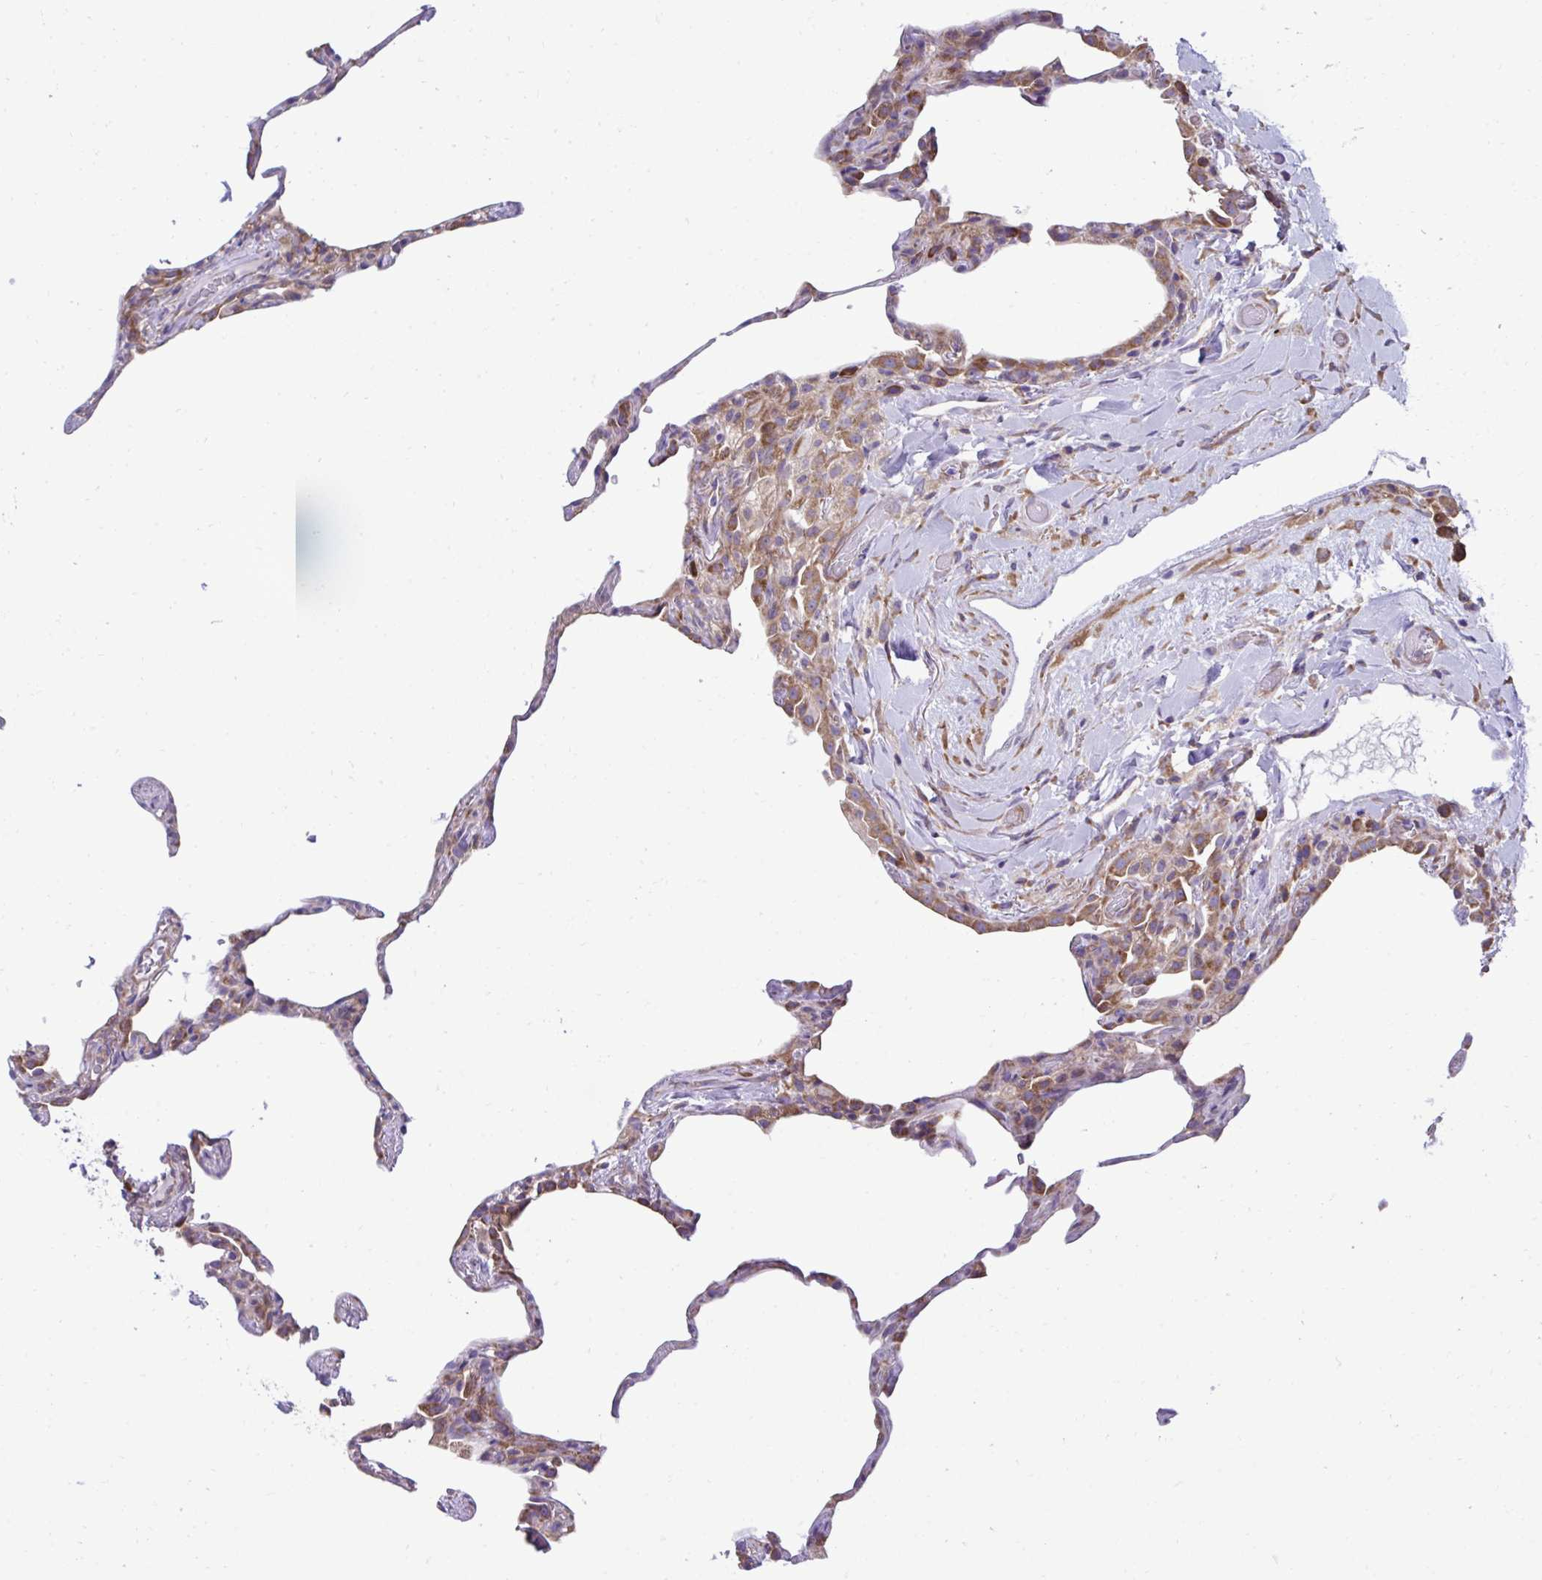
{"staining": {"intensity": "moderate", "quantity": "<25%", "location": "cytoplasmic/membranous"}, "tissue": "lung", "cell_type": "Alveolar cells", "image_type": "normal", "snomed": [{"axis": "morphology", "description": "Normal tissue, NOS"}, {"axis": "topography", "description": "Lung"}], "caption": "This is an image of IHC staining of normal lung, which shows moderate positivity in the cytoplasmic/membranous of alveolar cells.", "gene": "RPL7", "patient": {"sex": "female", "age": 57}}